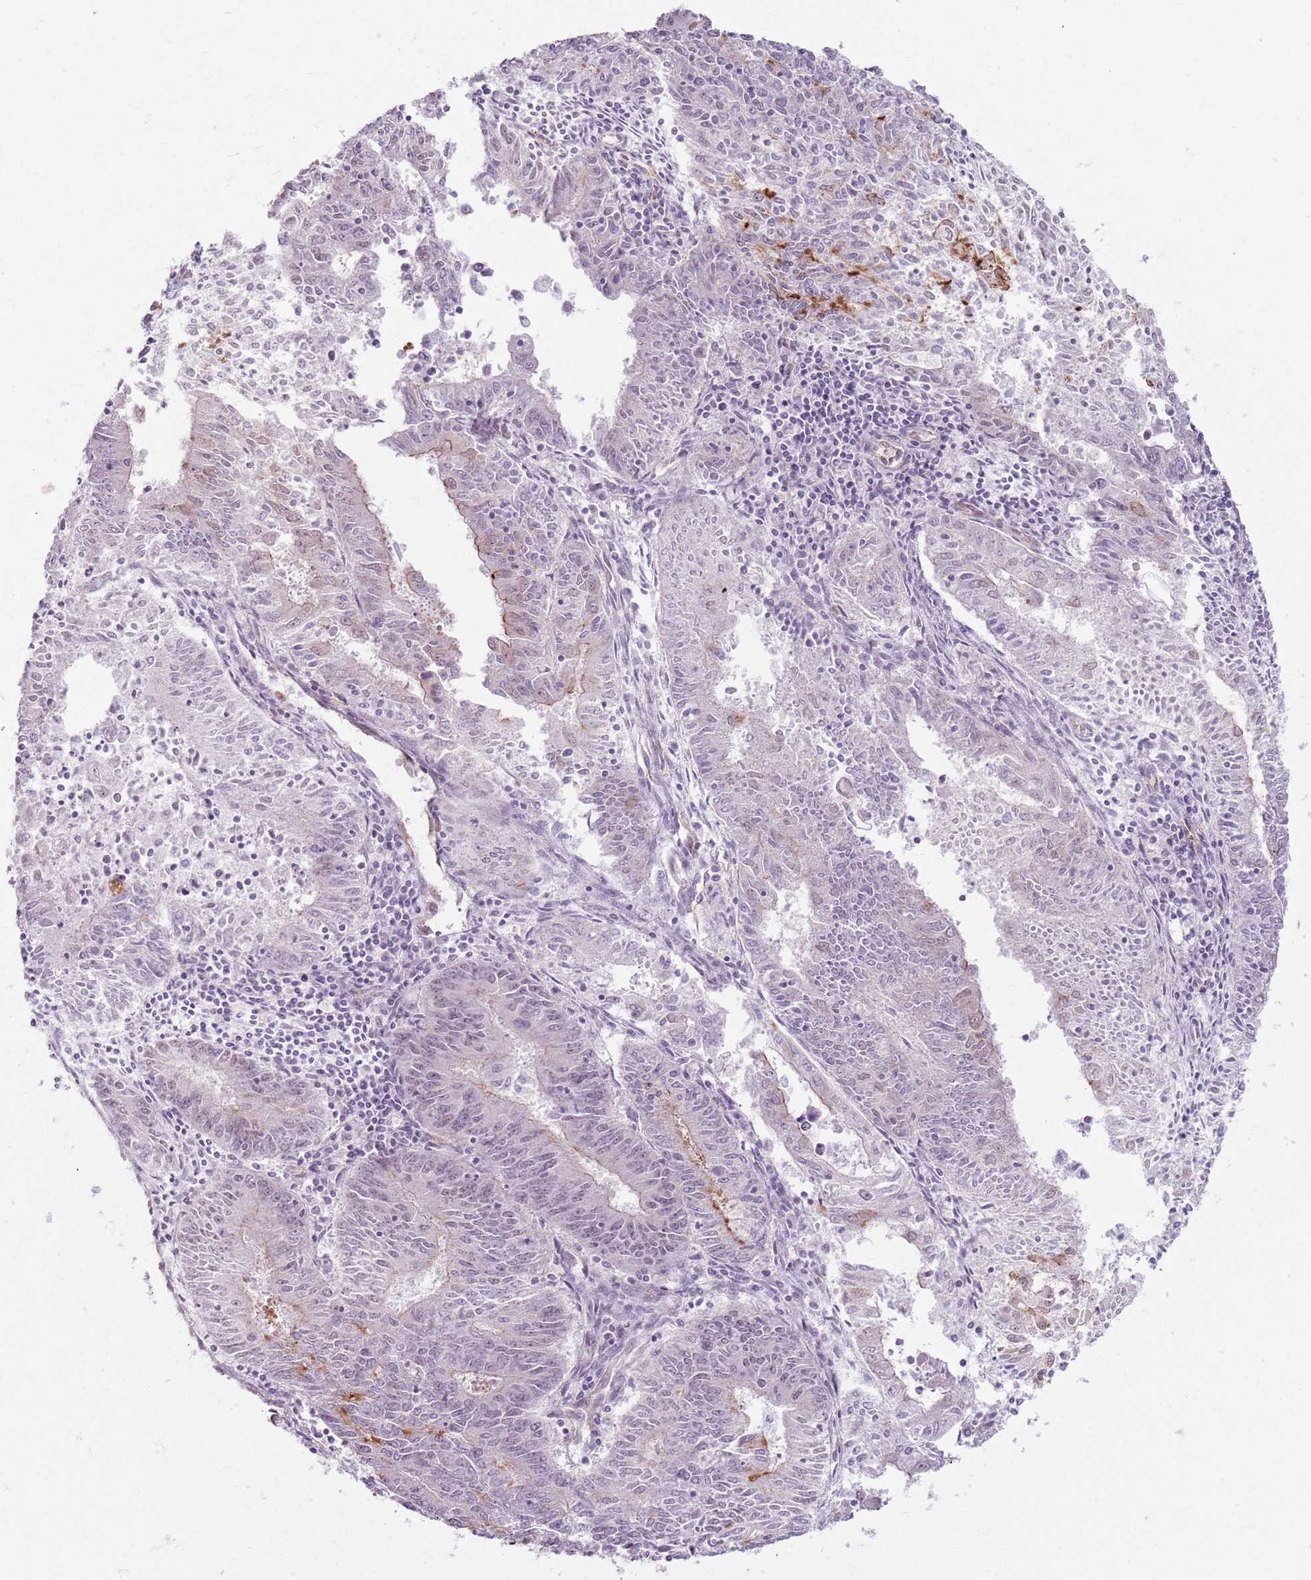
{"staining": {"intensity": "weak", "quantity": "<25%", "location": "cytoplasmic/membranous,nuclear"}, "tissue": "endometrial cancer", "cell_type": "Tumor cells", "image_type": "cancer", "snomed": [{"axis": "morphology", "description": "Adenocarcinoma, NOS"}, {"axis": "topography", "description": "Endometrium"}], "caption": "This is an IHC photomicrograph of endometrial cancer. There is no staining in tumor cells.", "gene": "KCNA5", "patient": {"sex": "female", "age": 59}}